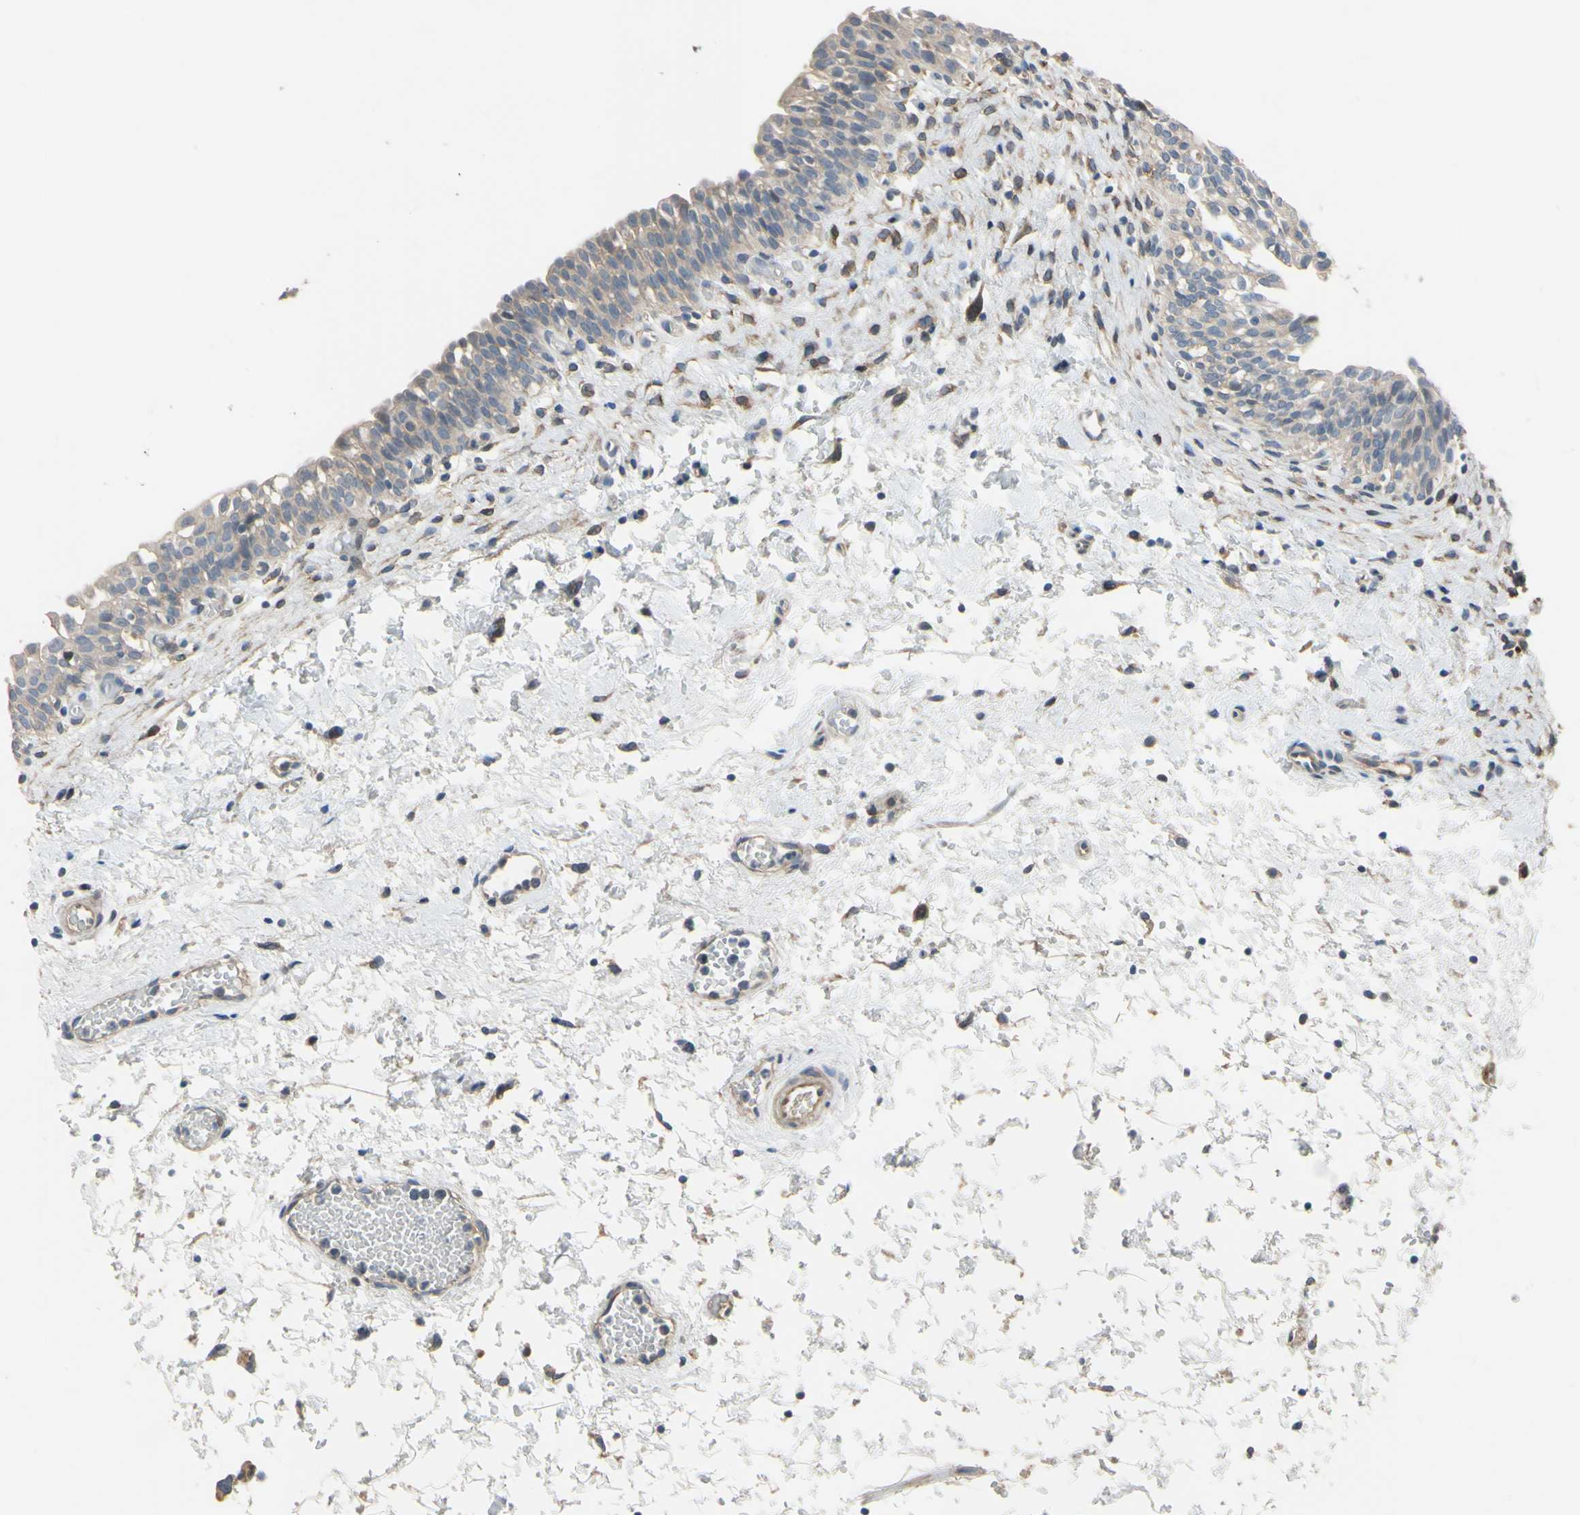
{"staining": {"intensity": "weak", "quantity": ">75%", "location": "cytoplasmic/membranous"}, "tissue": "urinary bladder", "cell_type": "Urothelial cells", "image_type": "normal", "snomed": [{"axis": "morphology", "description": "Normal tissue, NOS"}, {"axis": "topography", "description": "Urinary bladder"}], "caption": "Immunohistochemical staining of benign urinary bladder shows >75% levels of weak cytoplasmic/membranous protein staining in about >75% of urothelial cells. (brown staining indicates protein expression, while blue staining denotes nuclei).", "gene": "LHX9", "patient": {"sex": "male", "age": 55}}